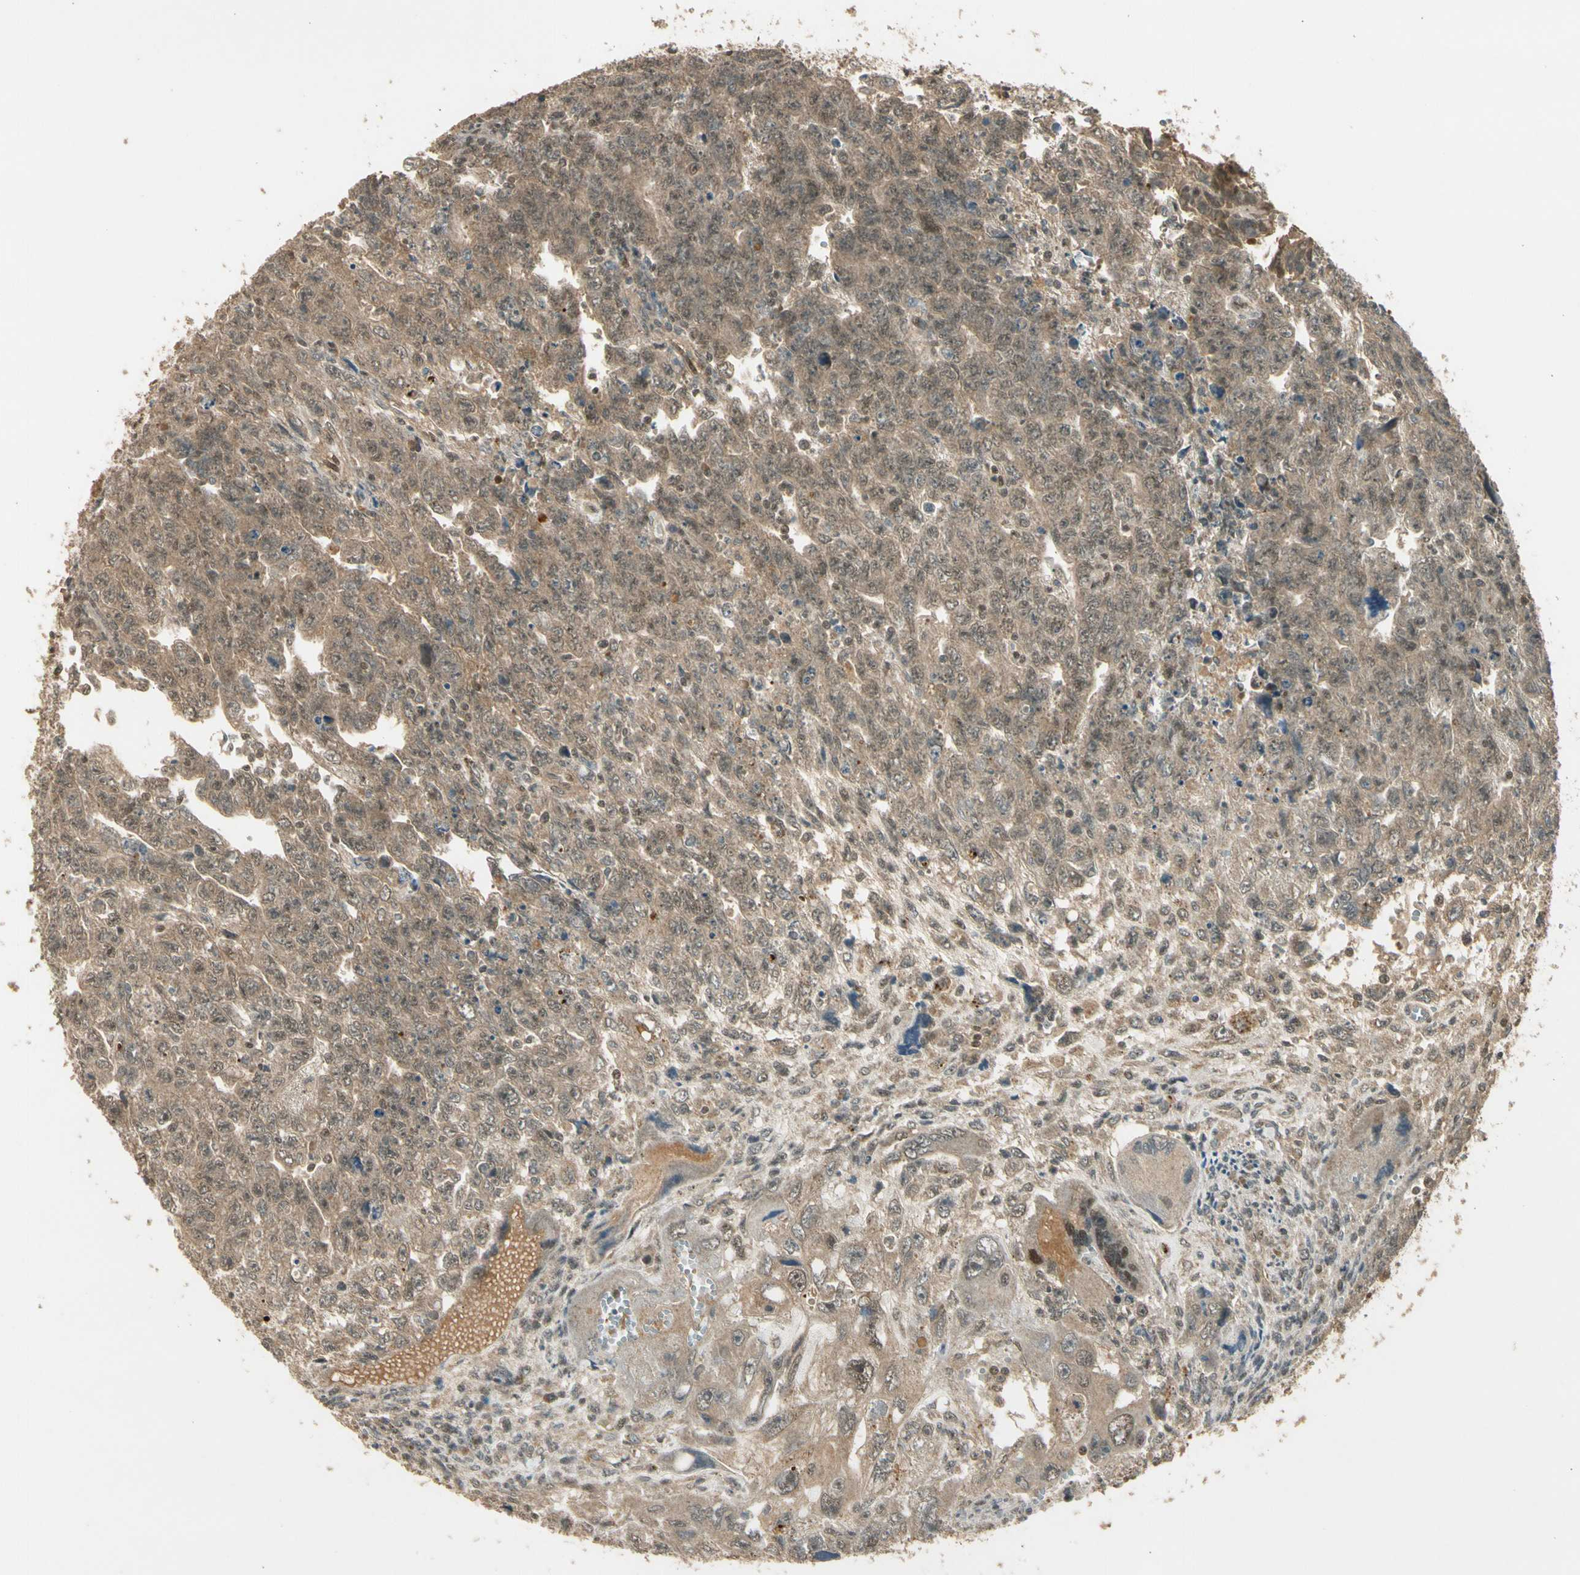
{"staining": {"intensity": "moderate", "quantity": ">75%", "location": "cytoplasmic/membranous,nuclear"}, "tissue": "testis cancer", "cell_type": "Tumor cells", "image_type": "cancer", "snomed": [{"axis": "morphology", "description": "Carcinoma, Embryonal, NOS"}, {"axis": "topography", "description": "Testis"}], "caption": "Tumor cells demonstrate moderate cytoplasmic/membranous and nuclear positivity in about >75% of cells in embryonal carcinoma (testis).", "gene": "GMEB2", "patient": {"sex": "male", "age": 28}}